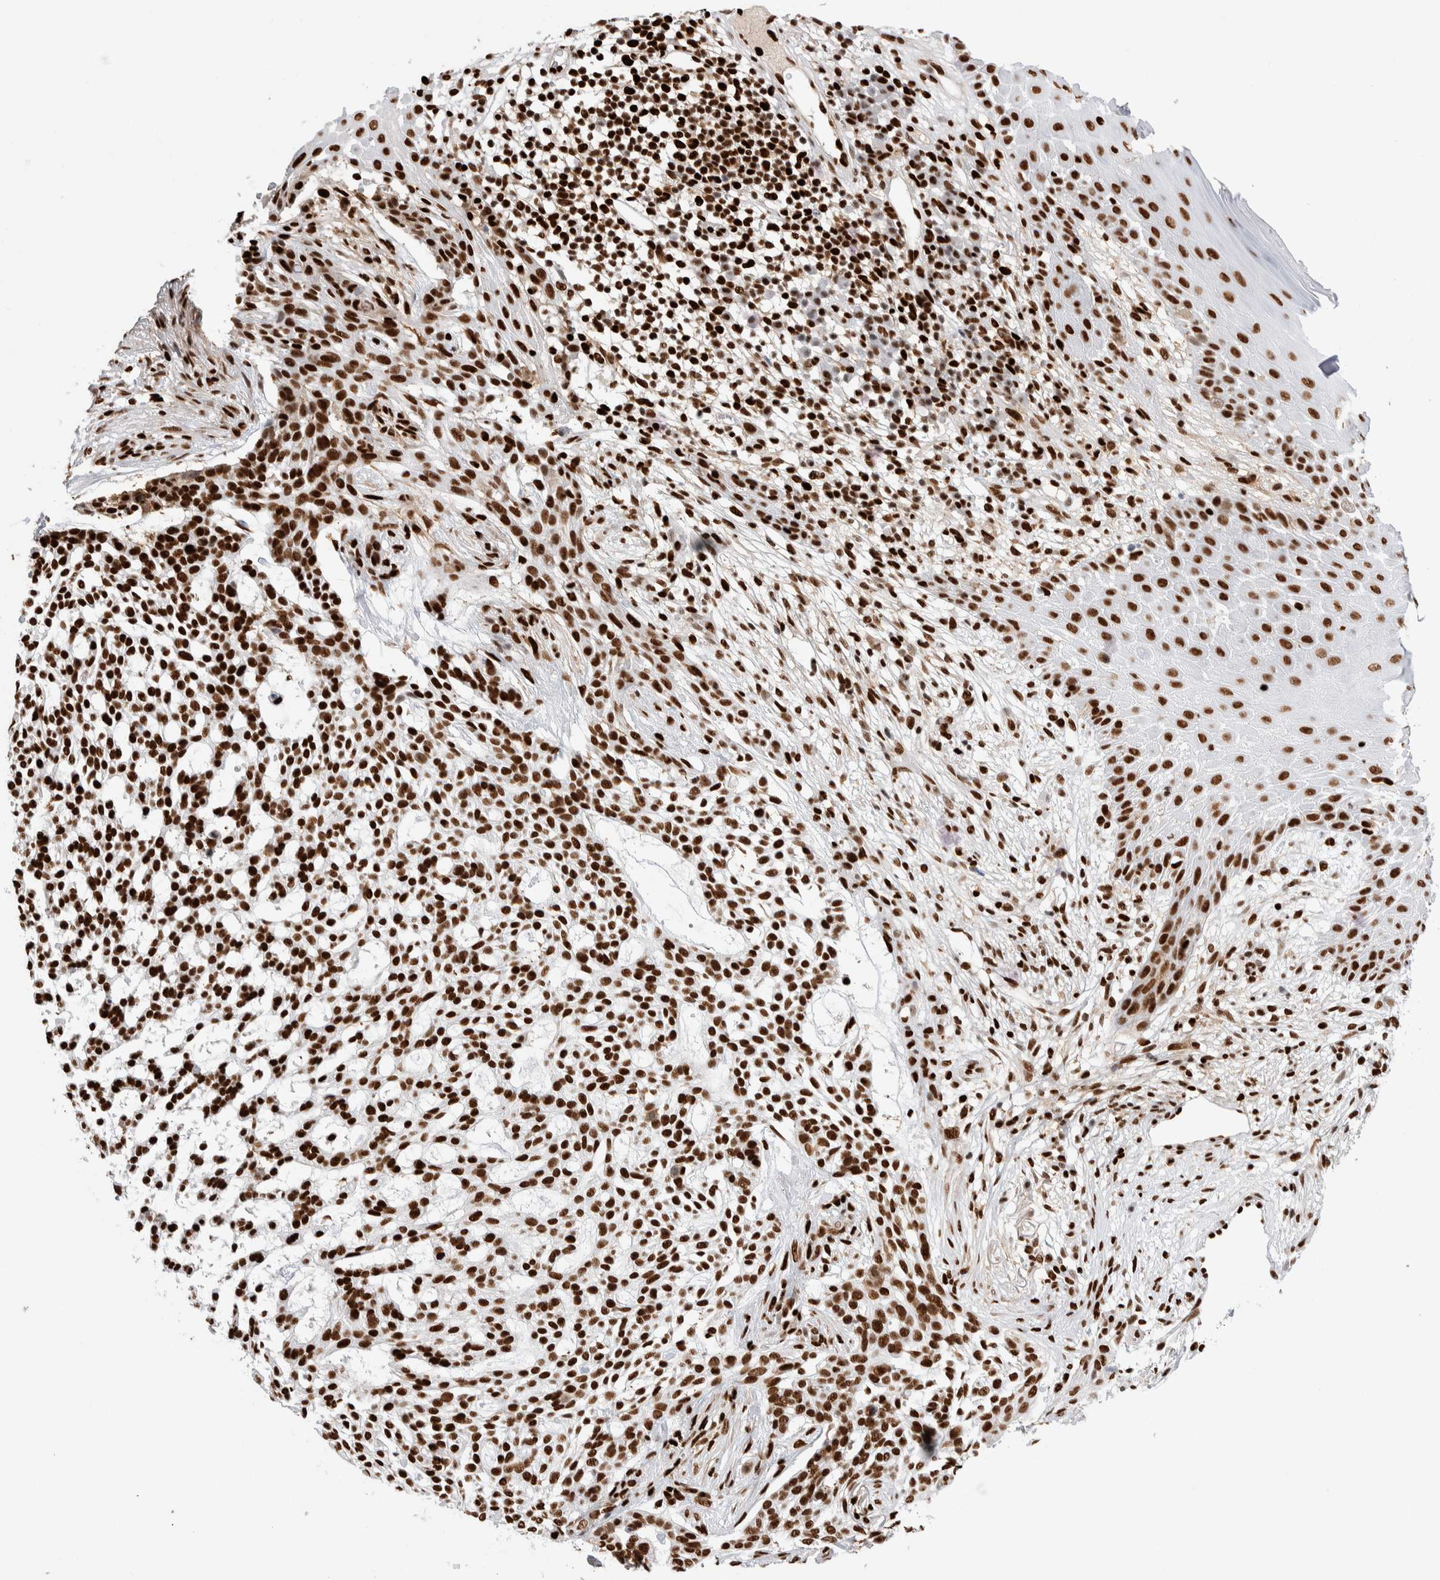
{"staining": {"intensity": "strong", "quantity": ">75%", "location": "nuclear"}, "tissue": "skin cancer", "cell_type": "Tumor cells", "image_type": "cancer", "snomed": [{"axis": "morphology", "description": "Basal cell carcinoma"}, {"axis": "topography", "description": "Skin"}], "caption": "Immunohistochemical staining of human skin cancer (basal cell carcinoma) demonstrates high levels of strong nuclear protein staining in approximately >75% of tumor cells. (Brightfield microscopy of DAB IHC at high magnification).", "gene": "RNASEK-C17orf49", "patient": {"sex": "female", "age": 64}}